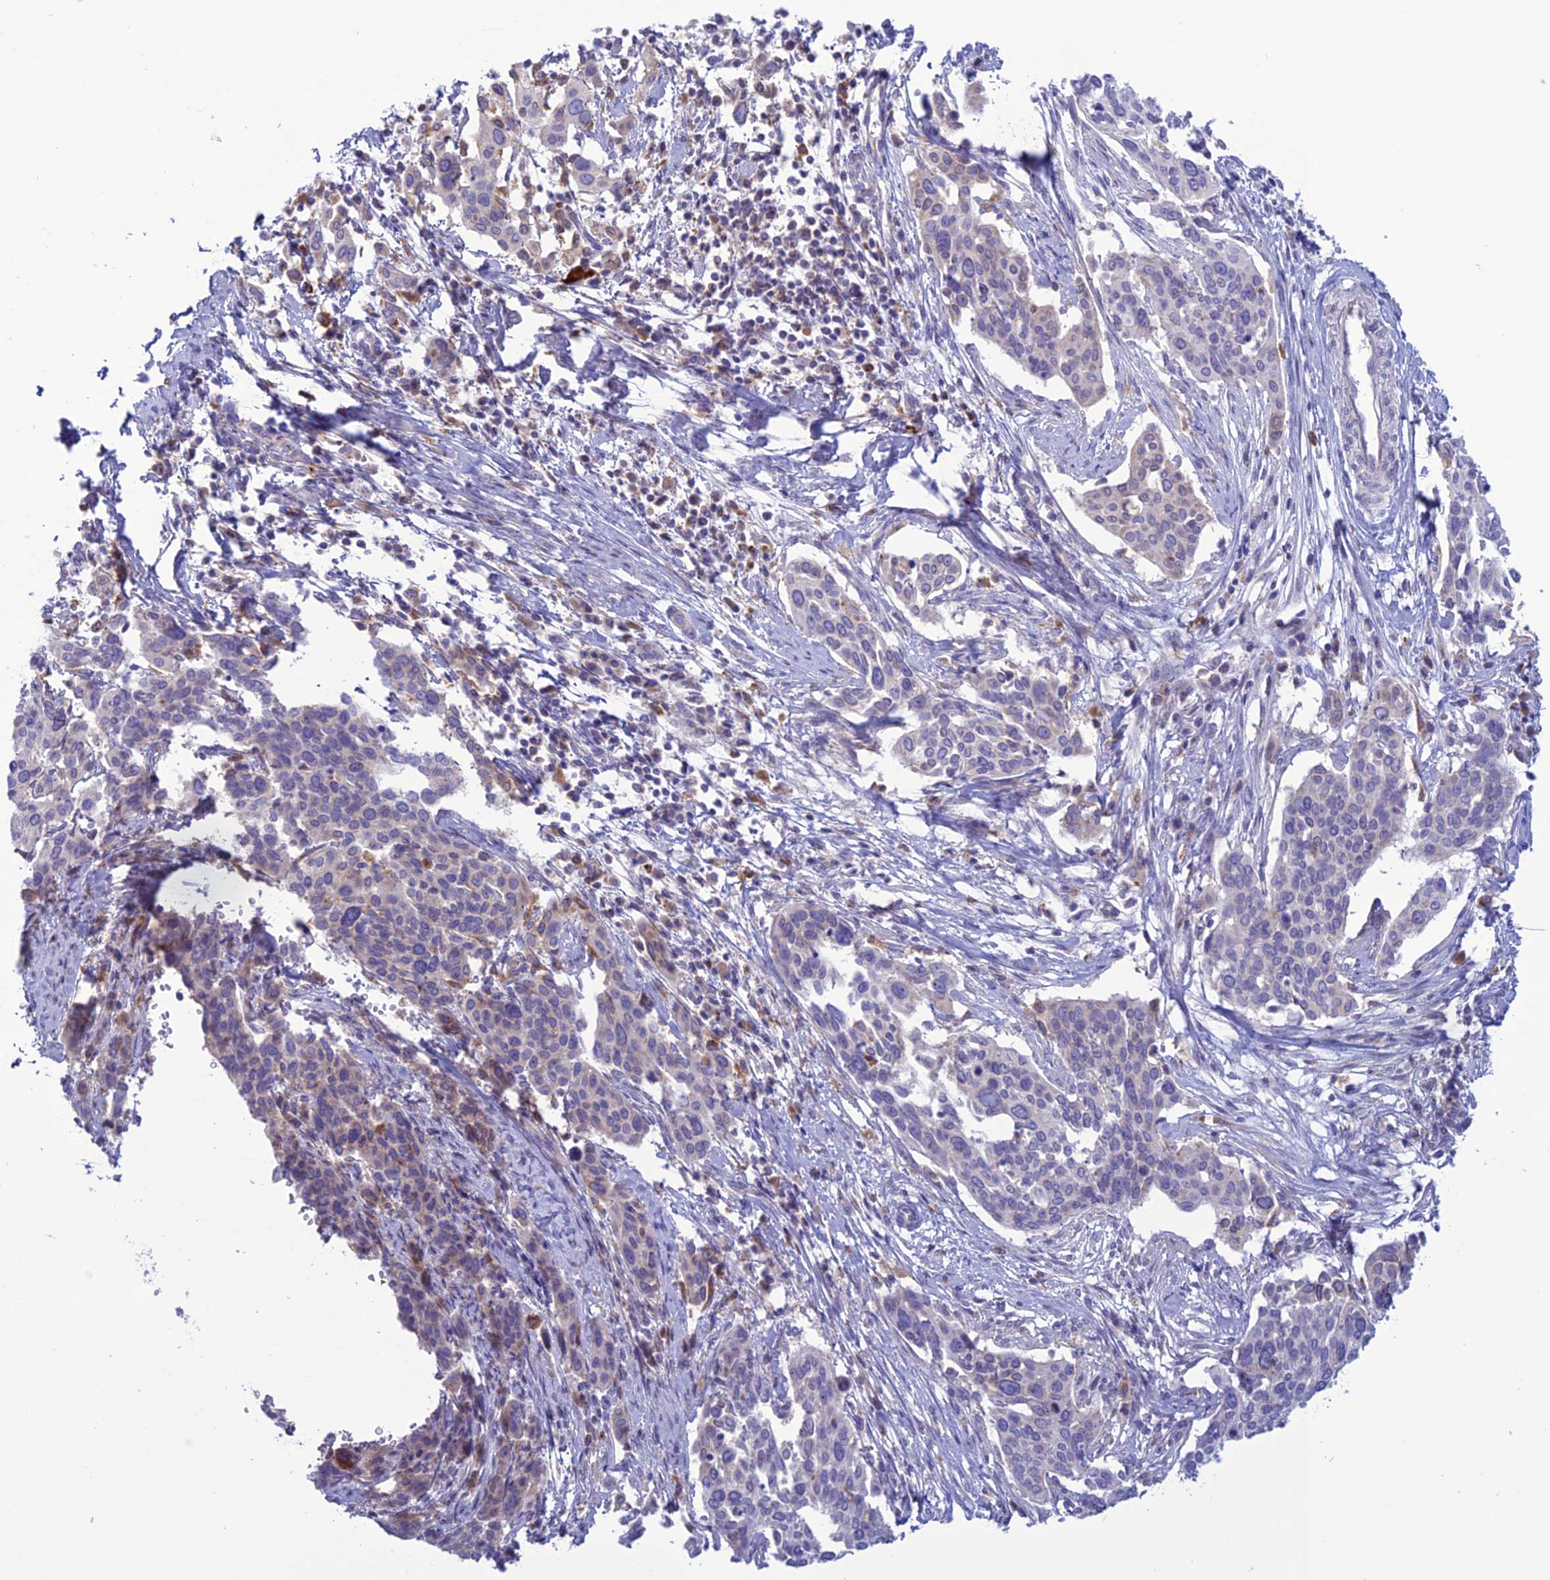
{"staining": {"intensity": "negative", "quantity": "none", "location": "none"}, "tissue": "cervical cancer", "cell_type": "Tumor cells", "image_type": "cancer", "snomed": [{"axis": "morphology", "description": "Squamous cell carcinoma, NOS"}, {"axis": "topography", "description": "Cervix"}], "caption": "The image shows no staining of tumor cells in cervical cancer.", "gene": "CLCN7", "patient": {"sex": "female", "age": 44}}